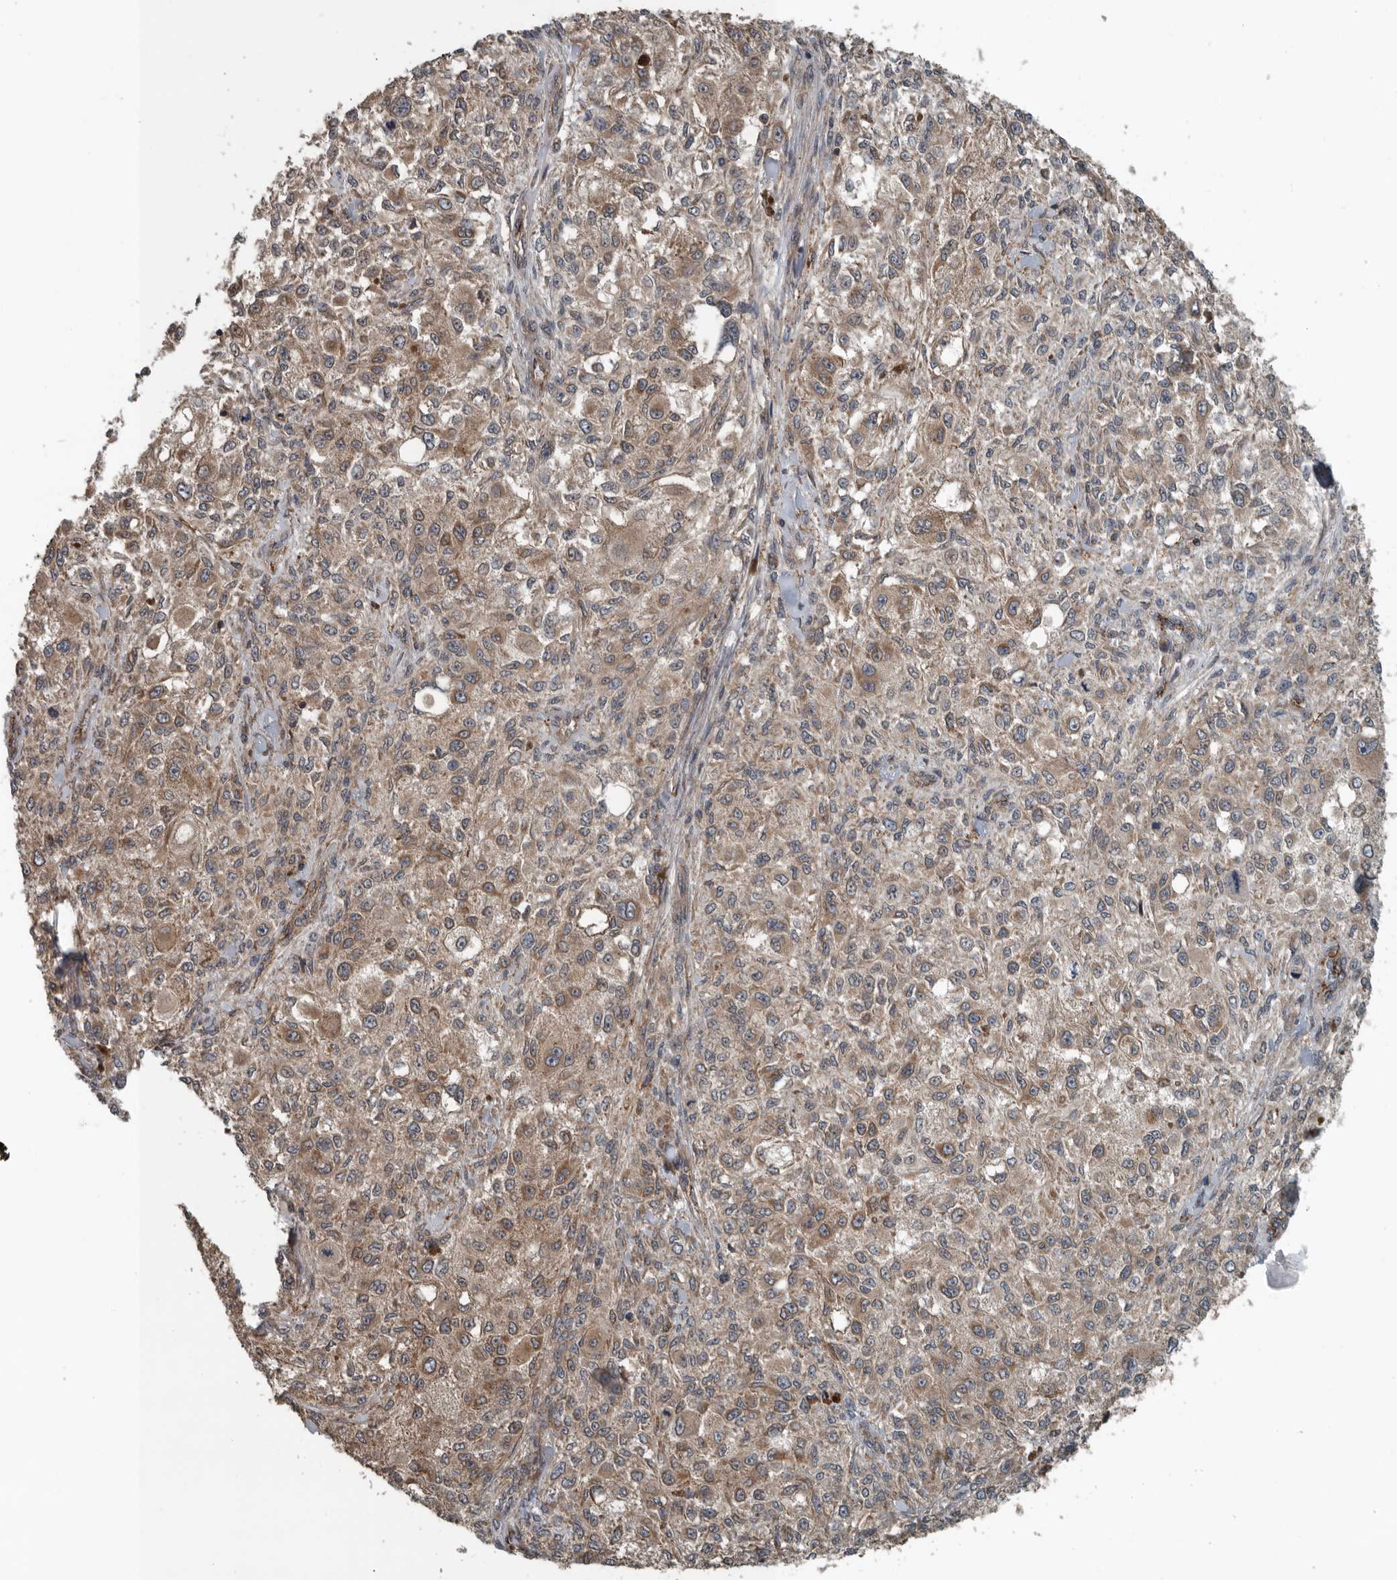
{"staining": {"intensity": "moderate", "quantity": ">75%", "location": "cytoplasmic/membranous"}, "tissue": "melanoma", "cell_type": "Tumor cells", "image_type": "cancer", "snomed": [{"axis": "morphology", "description": "Necrosis, NOS"}, {"axis": "morphology", "description": "Malignant melanoma, NOS"}, {"axis": "topography", "description": "Skin"}], "caption": "Melanoma tissue displays moderate cytoplasmic/membranous staining in about >75% of tumor cells", "gene": "AMFR", "patient": {"sex": "female", "age": 87}}